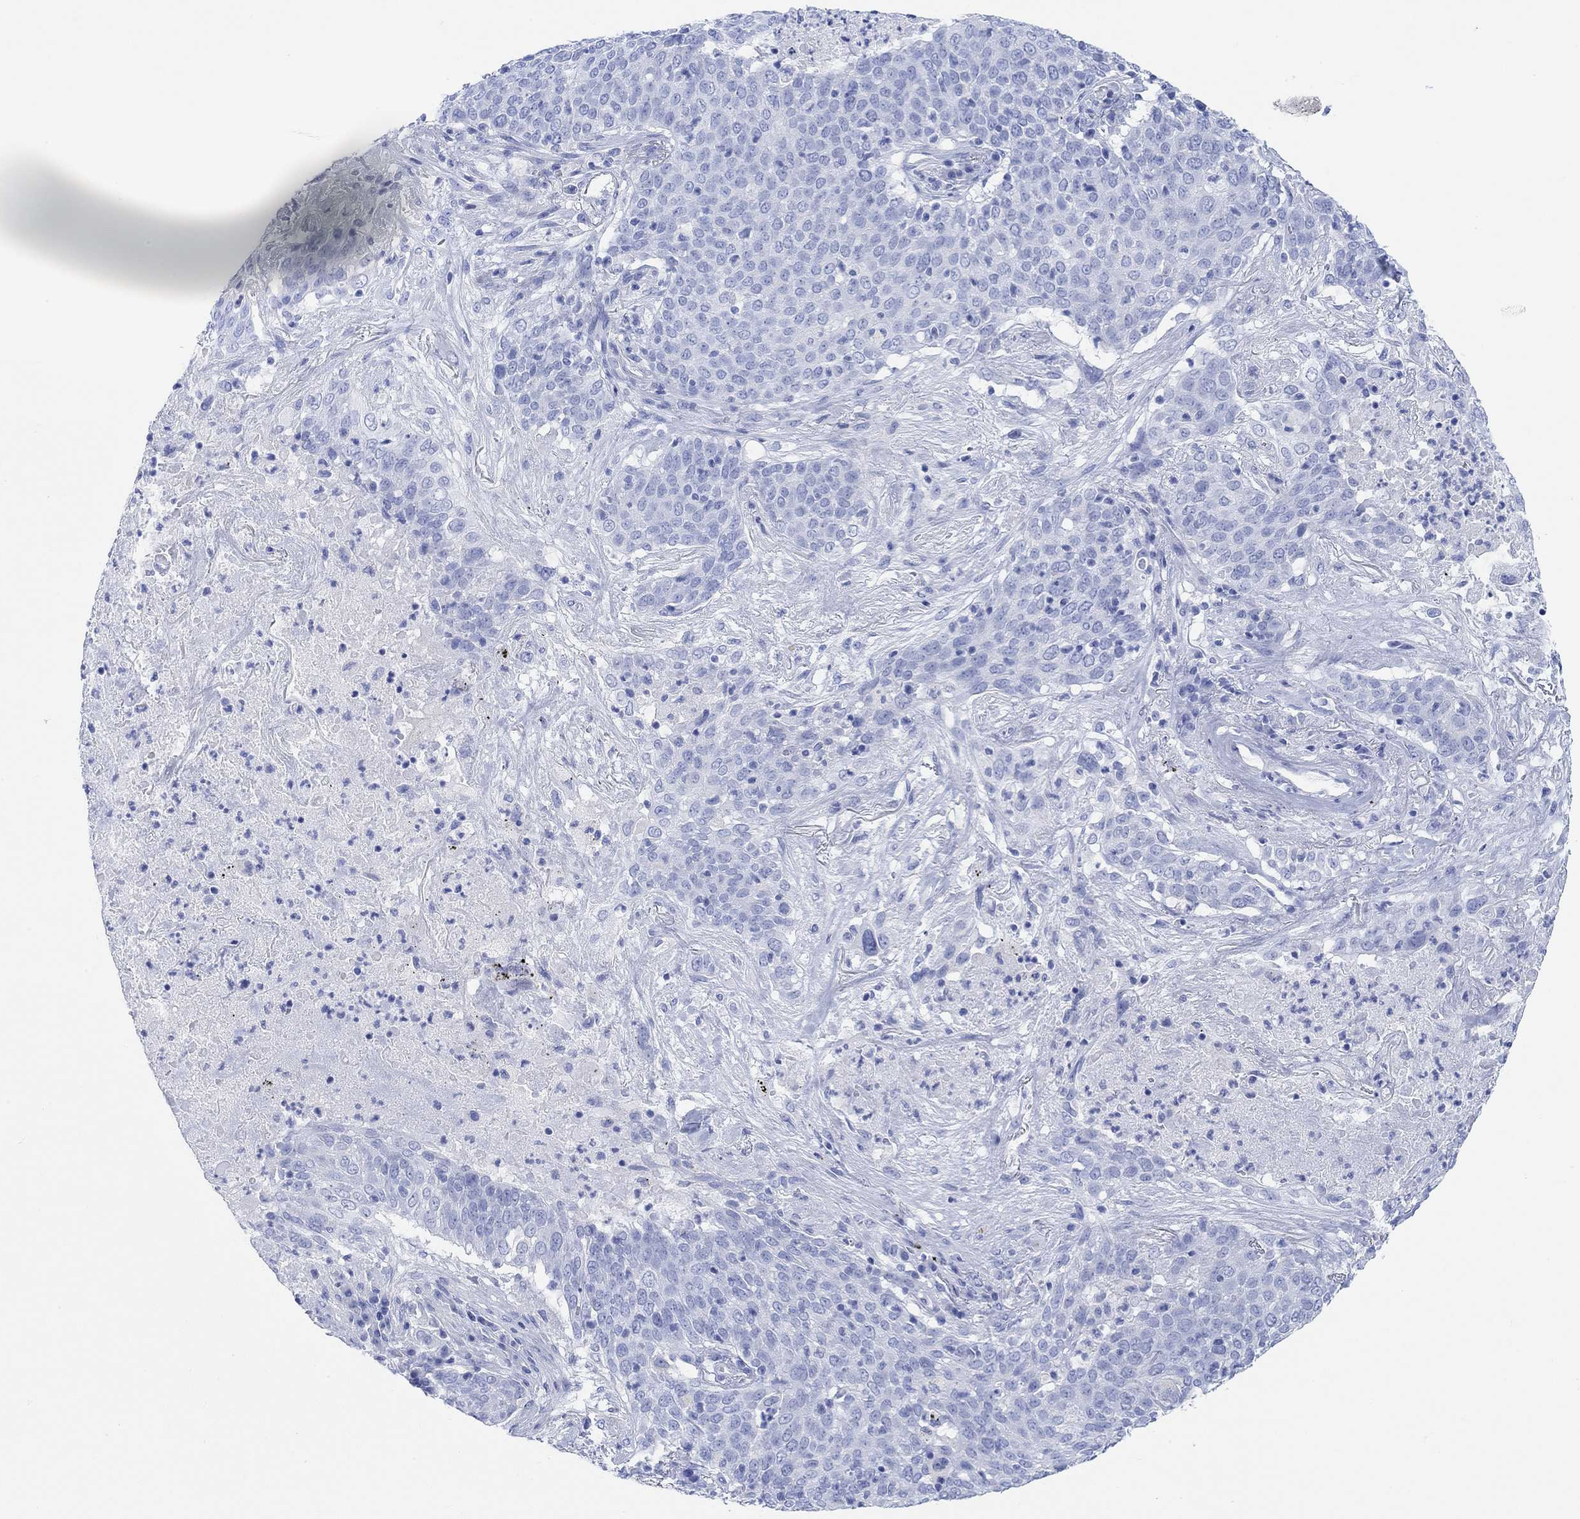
{"staining": {"intensity": "negative", "quantity": "none", "location": "none"}, "tissue": "lung cancer", "cell_type": "Tumor cells", "image_type": "cancer", "snomed": [{"axis": "morphology", "description": "Squamous cell carcinoma, NOS"}, {"axis": "topography", "description": "Lung"}], "caption": "A micrograph of lung cancer stained for a protein displays no brown staining in tumor cells.", "gene": "ANKRD33", "patient": {"sex": "male", "age": 82}}